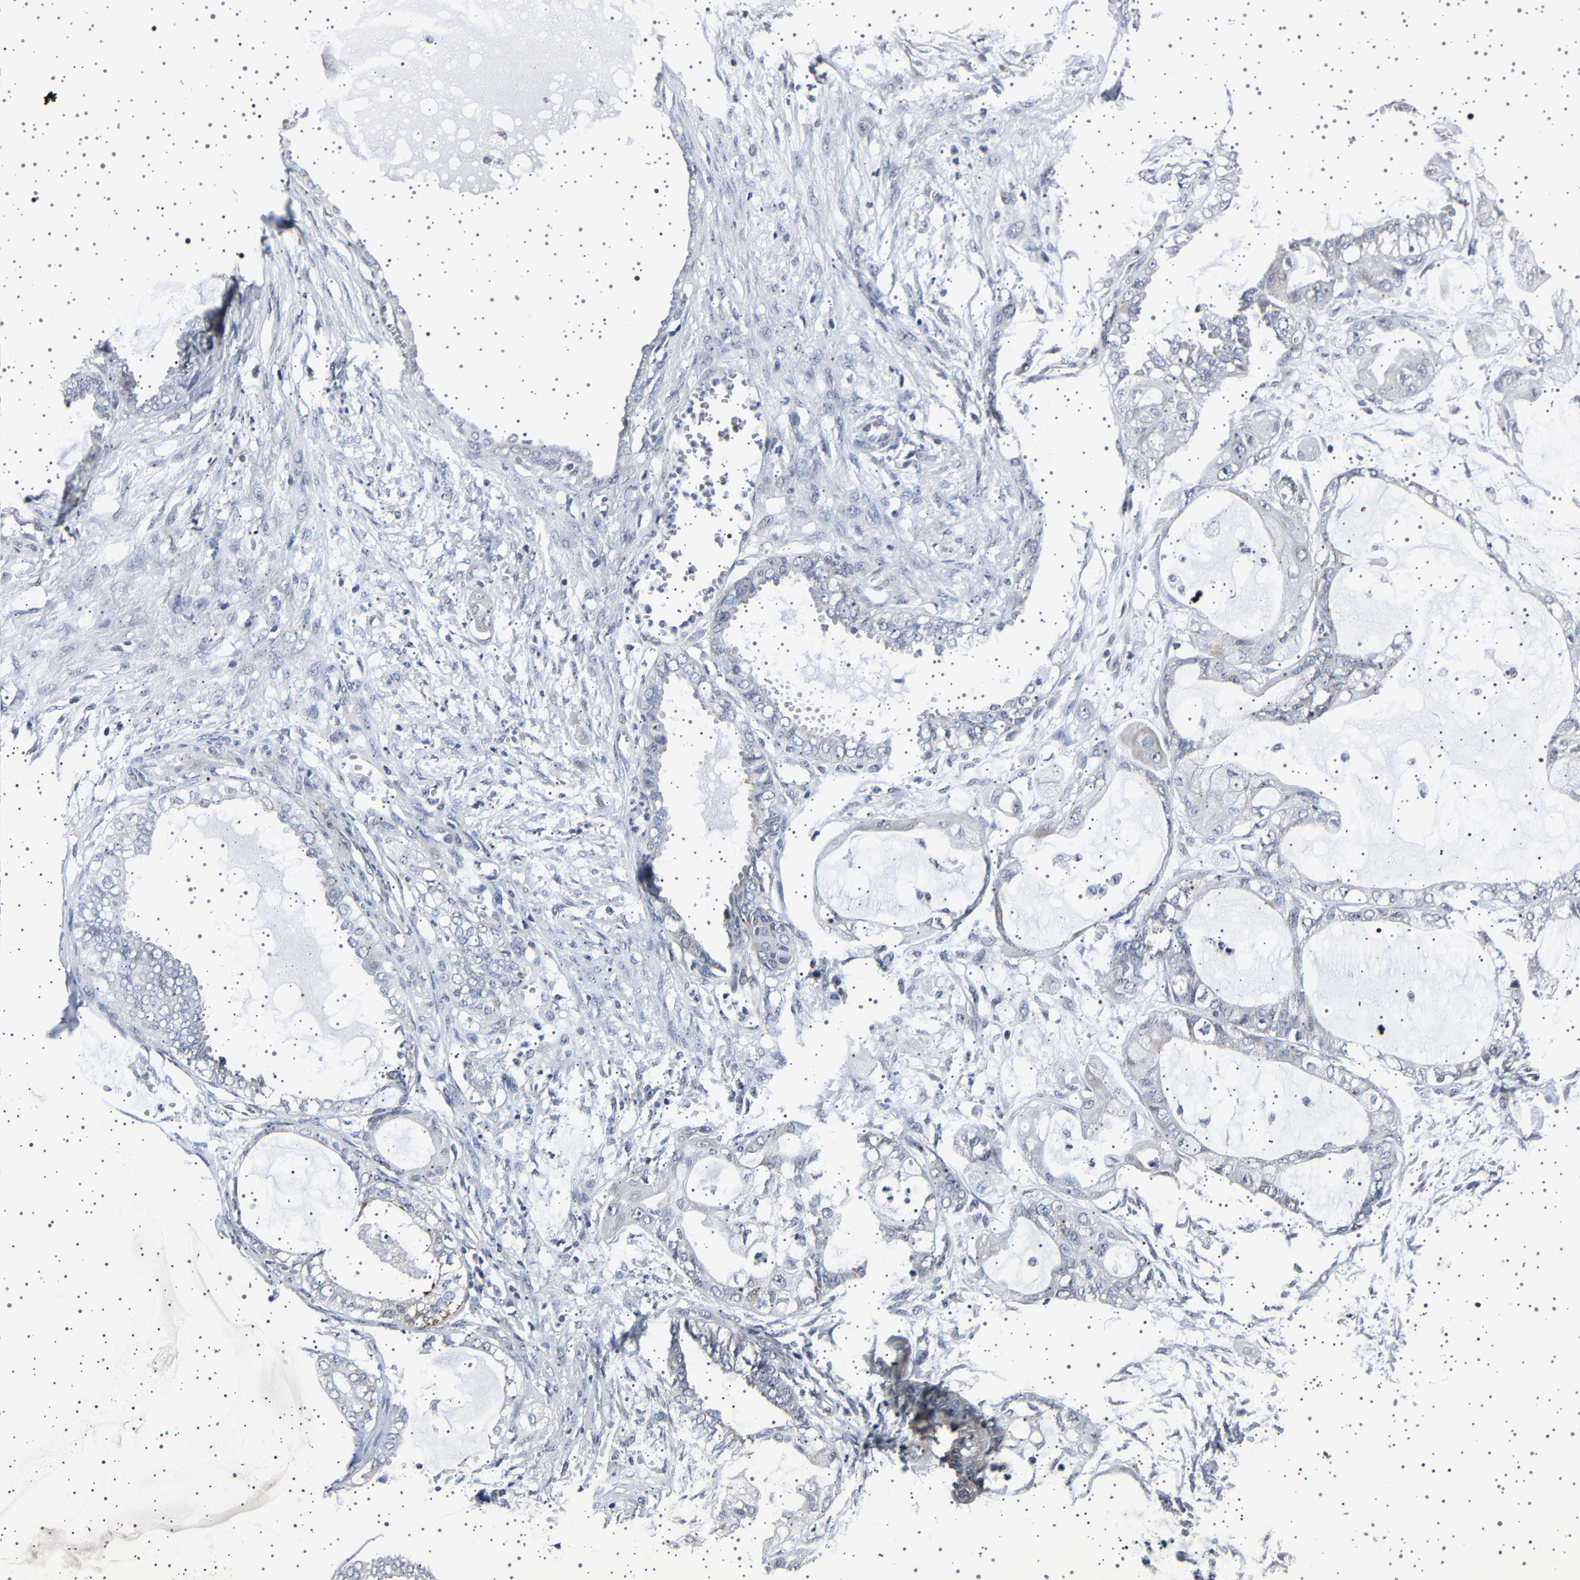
{"staining": {"intensity": "negative", "quantity": "none", "location": "none"}, "tissue": "ovarian cancer", "cell_type": "Tumor cells", "image_type": "cancer", "snomed": [{"axis": "morphology", "description": "Carcinoma, NOS"}, {"axis": "morphology", "description": "Carcinoma, endometroid"}, {"axis": "topography", "description": "Ovary"}], "caption": "The image displays no staining of tumor cells in ovarian endometroid carcinoma.", "gene": "IL10RB", "patient": {"sex": "female", "age": 50}}